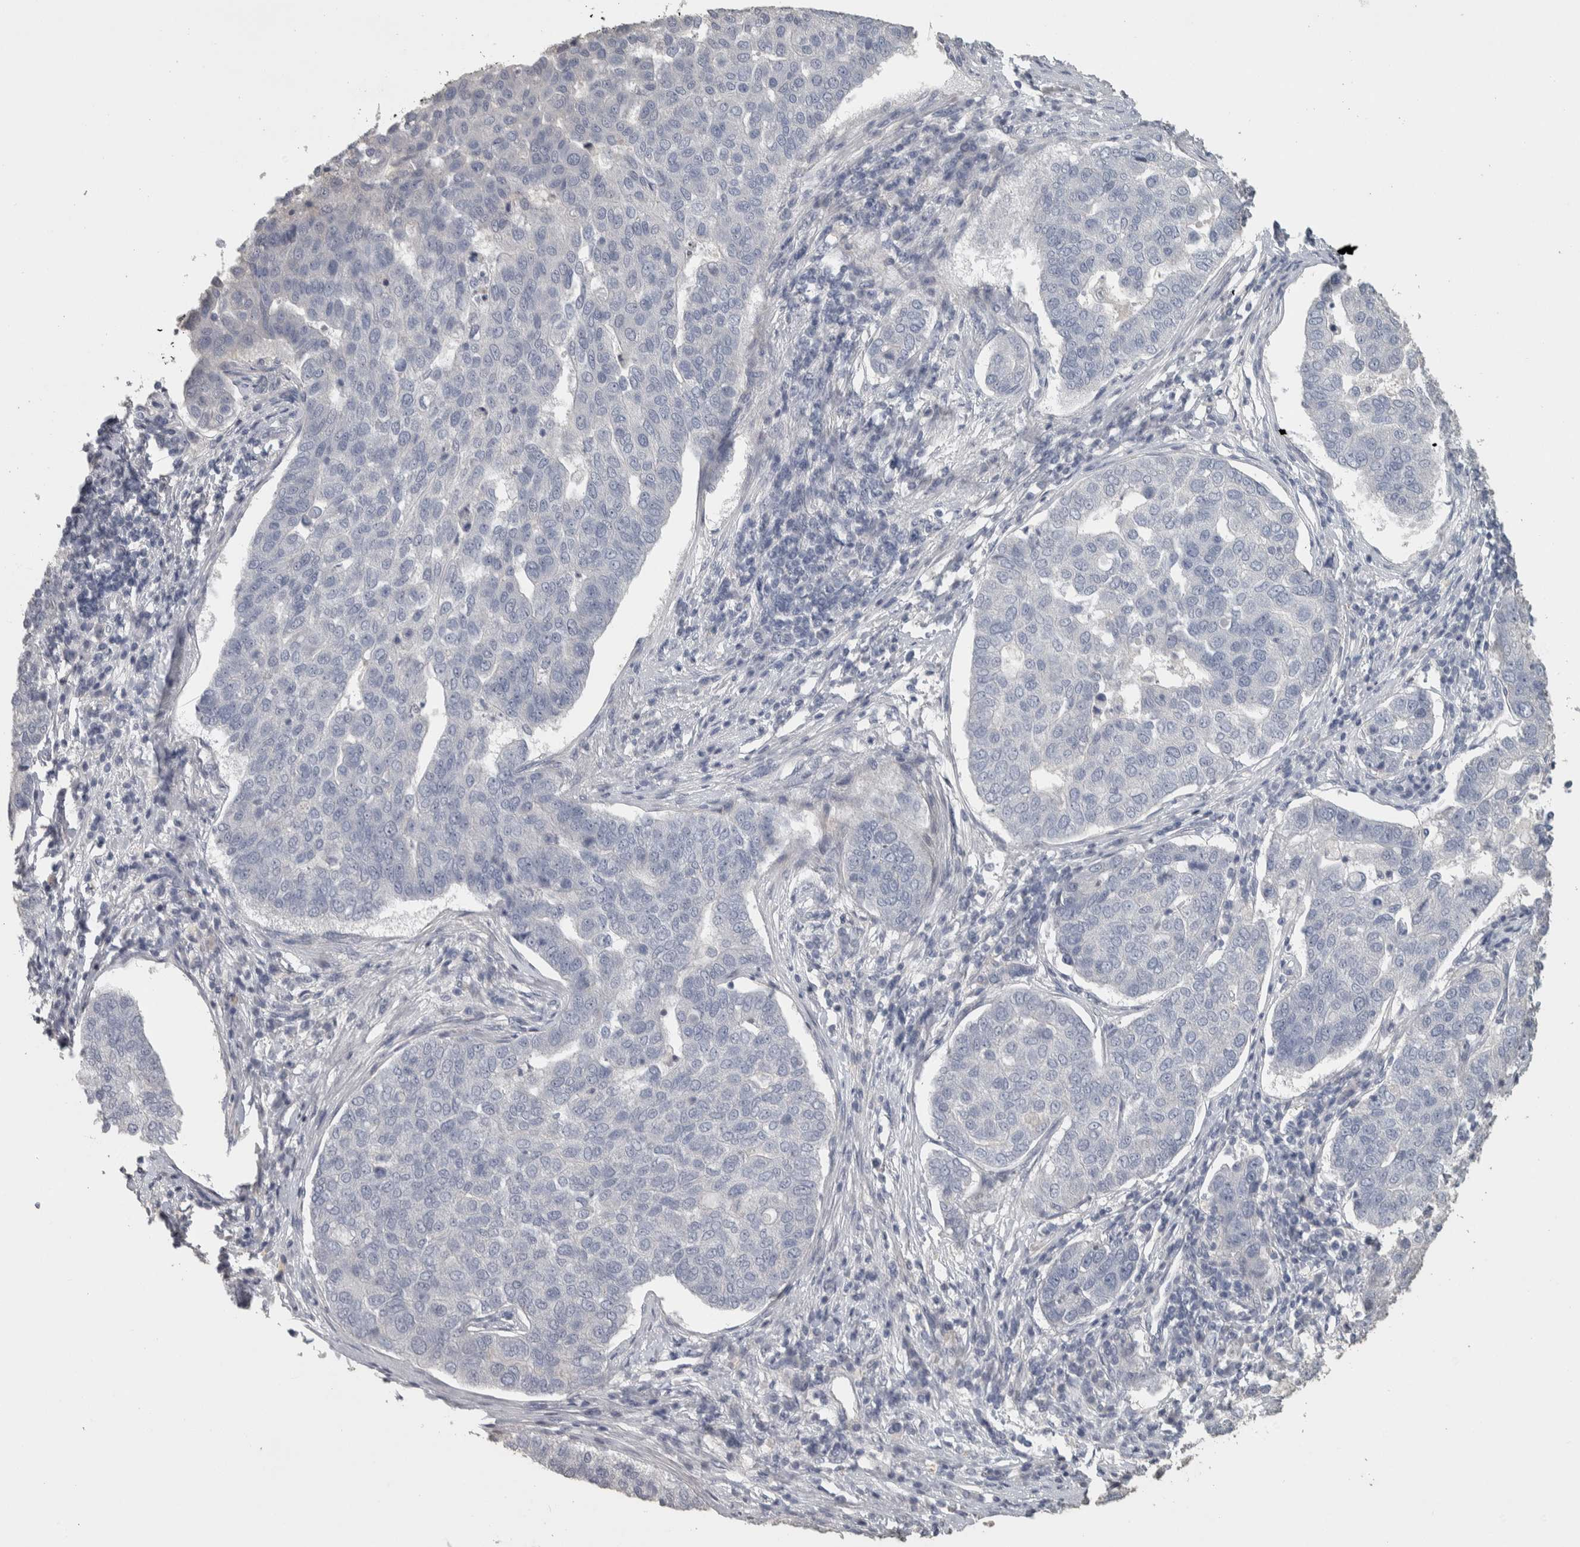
{"staining": {"intensity": "negative", "quantity": "none", "location": "none"}, "tissue": "pancreatic cancer", "cell_type": "Tumor cells", "image_type": "cancer", "snomed": [{"axis": "morphology", "description": "Adenocarcinoma, NOS"}, {"axis": "topography", "description": "Pancreas"}], "caption": "Pancreatic cancer was stained to show a protein in brown. There is no significant positivity in tumor cells. Brightfield microscopy of IHC stained with DAB (3,3'-diaminobenzidine) (brown) and hematoxylin (blue), captured at high magnification.", "gene": "DCAF10", "patient": {"sex": "female", "age": 61}}